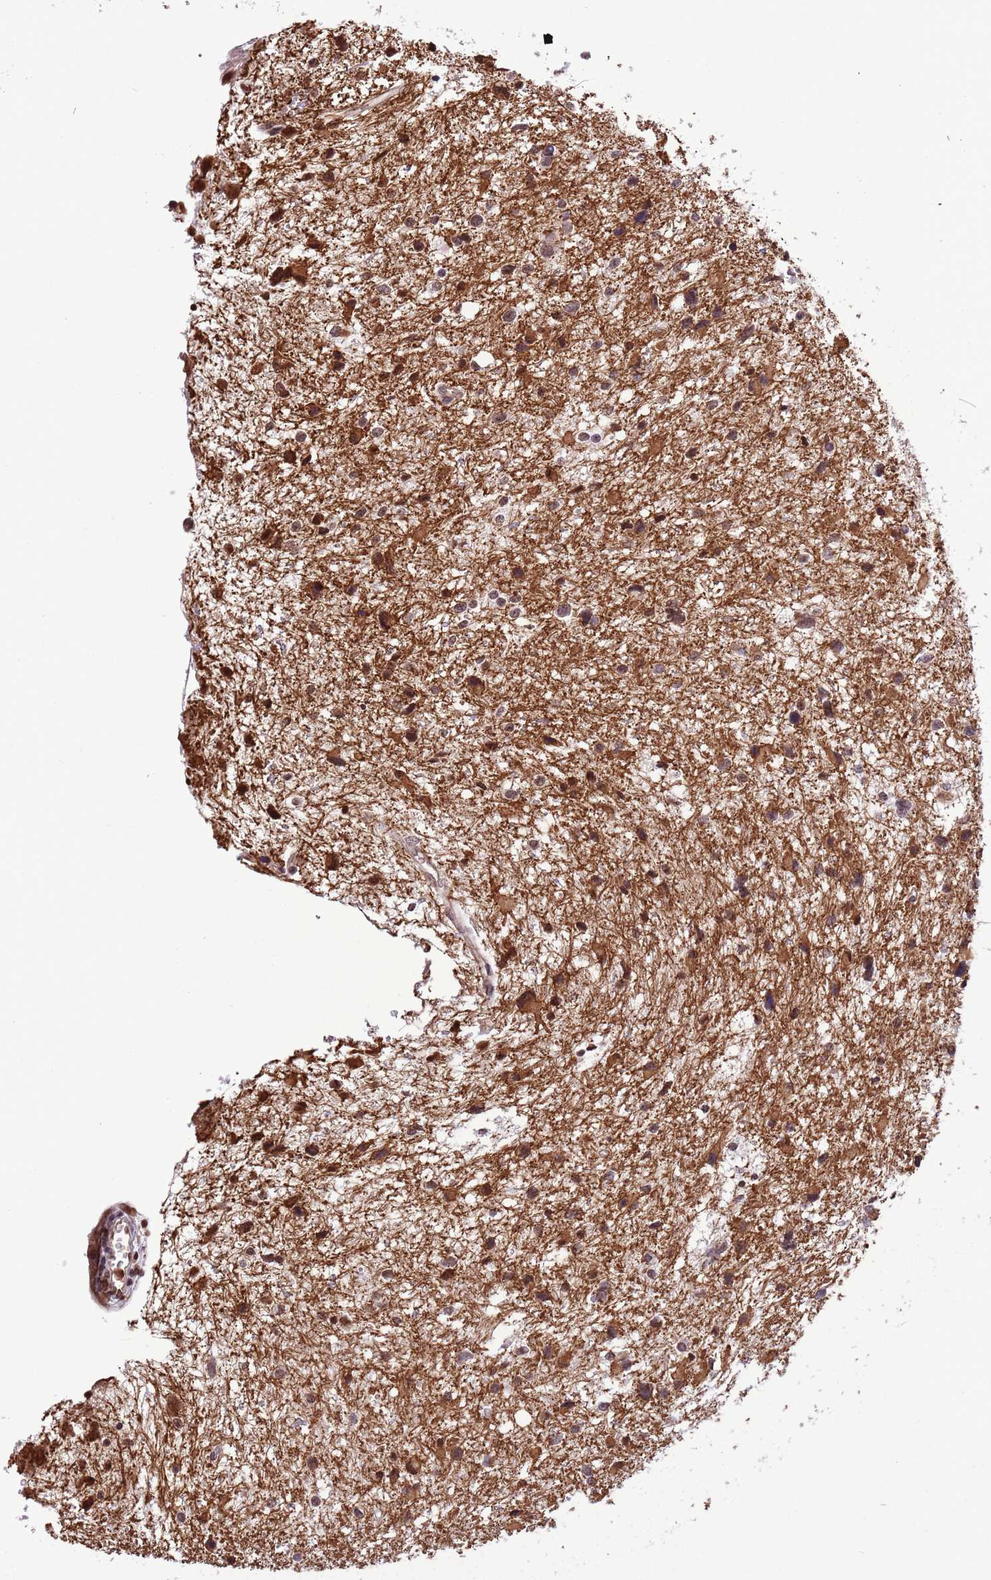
{"staining": {"intensity": "moderate", "quantity": ">75%", "location": "nuclear"}, "tissue": "glioma", "cell_type": "Tumor cells", "image_type": "cancer", "snomed": [{"axis": "morphology", "description": "Glioma, malignant, Low grade"}, {"axis": "topography", "description": "Brain"}], "caption": "Low-grade glioma (malignant) stained with IHC reveals moderate nuclear positivity in about >75% of tumor cells.", "gene": "NRIP1", "patient": {"sex": "female", "age": 32}}